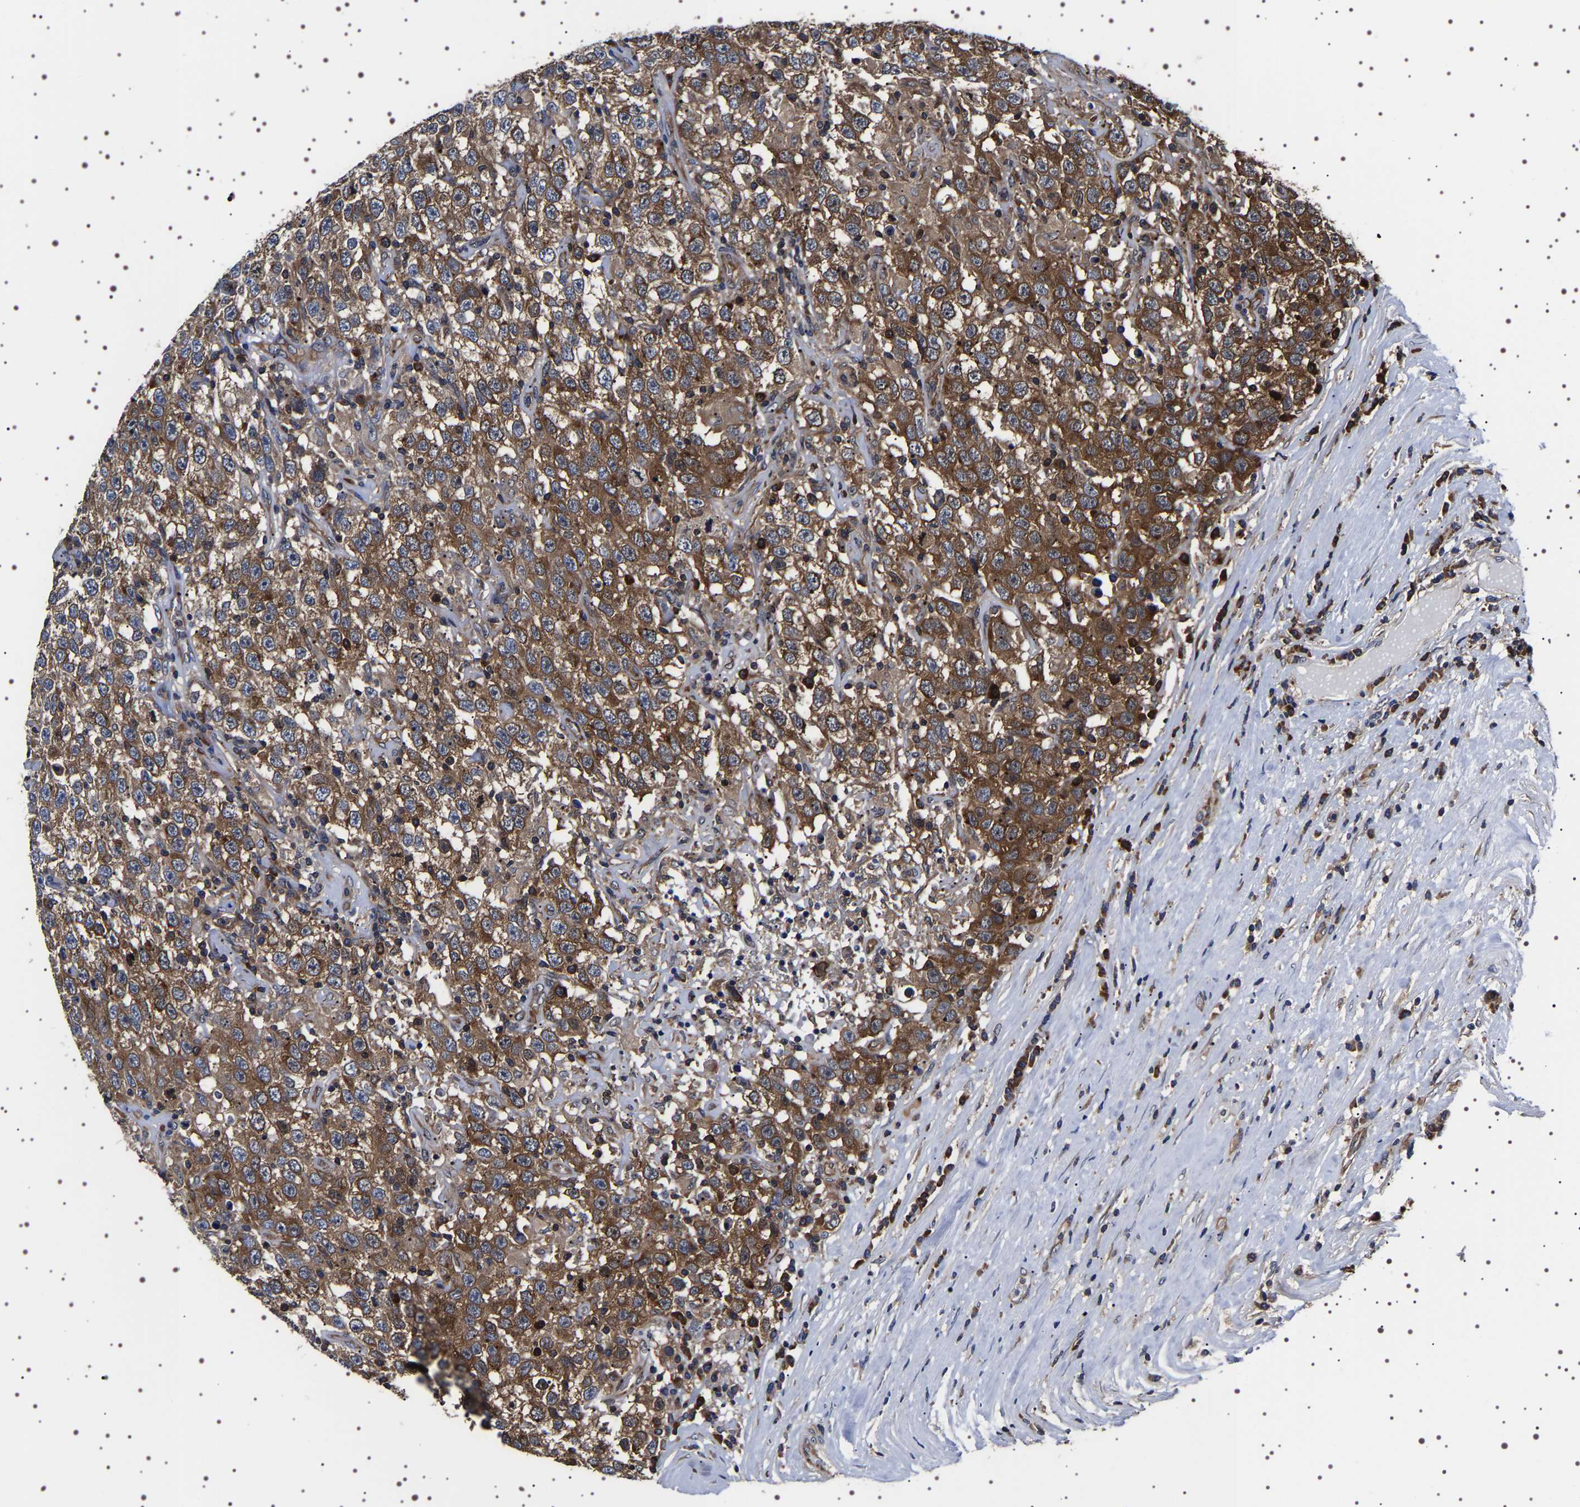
{"staining": {"intensity": "moderate", "quantity": ">75%", "location": "cytoplasmic/membranous"}, "tissue": "testis cancer", "cell_type": "Tumor cells", "image_type": "cancer", "snomed": [{"axis": "morphology", "description": "Seminoma, NOS"}, {"axis": "topography", "description": "Testis"}], "caption": "Testis cancer stained with DAB immunohistochemistry shows medium levels of moderate cytoplasmic/membranous expression in approximately >75% of tumor cells.", "gene": "DARS1", "patient": {"sex": "male", "age": 41}}